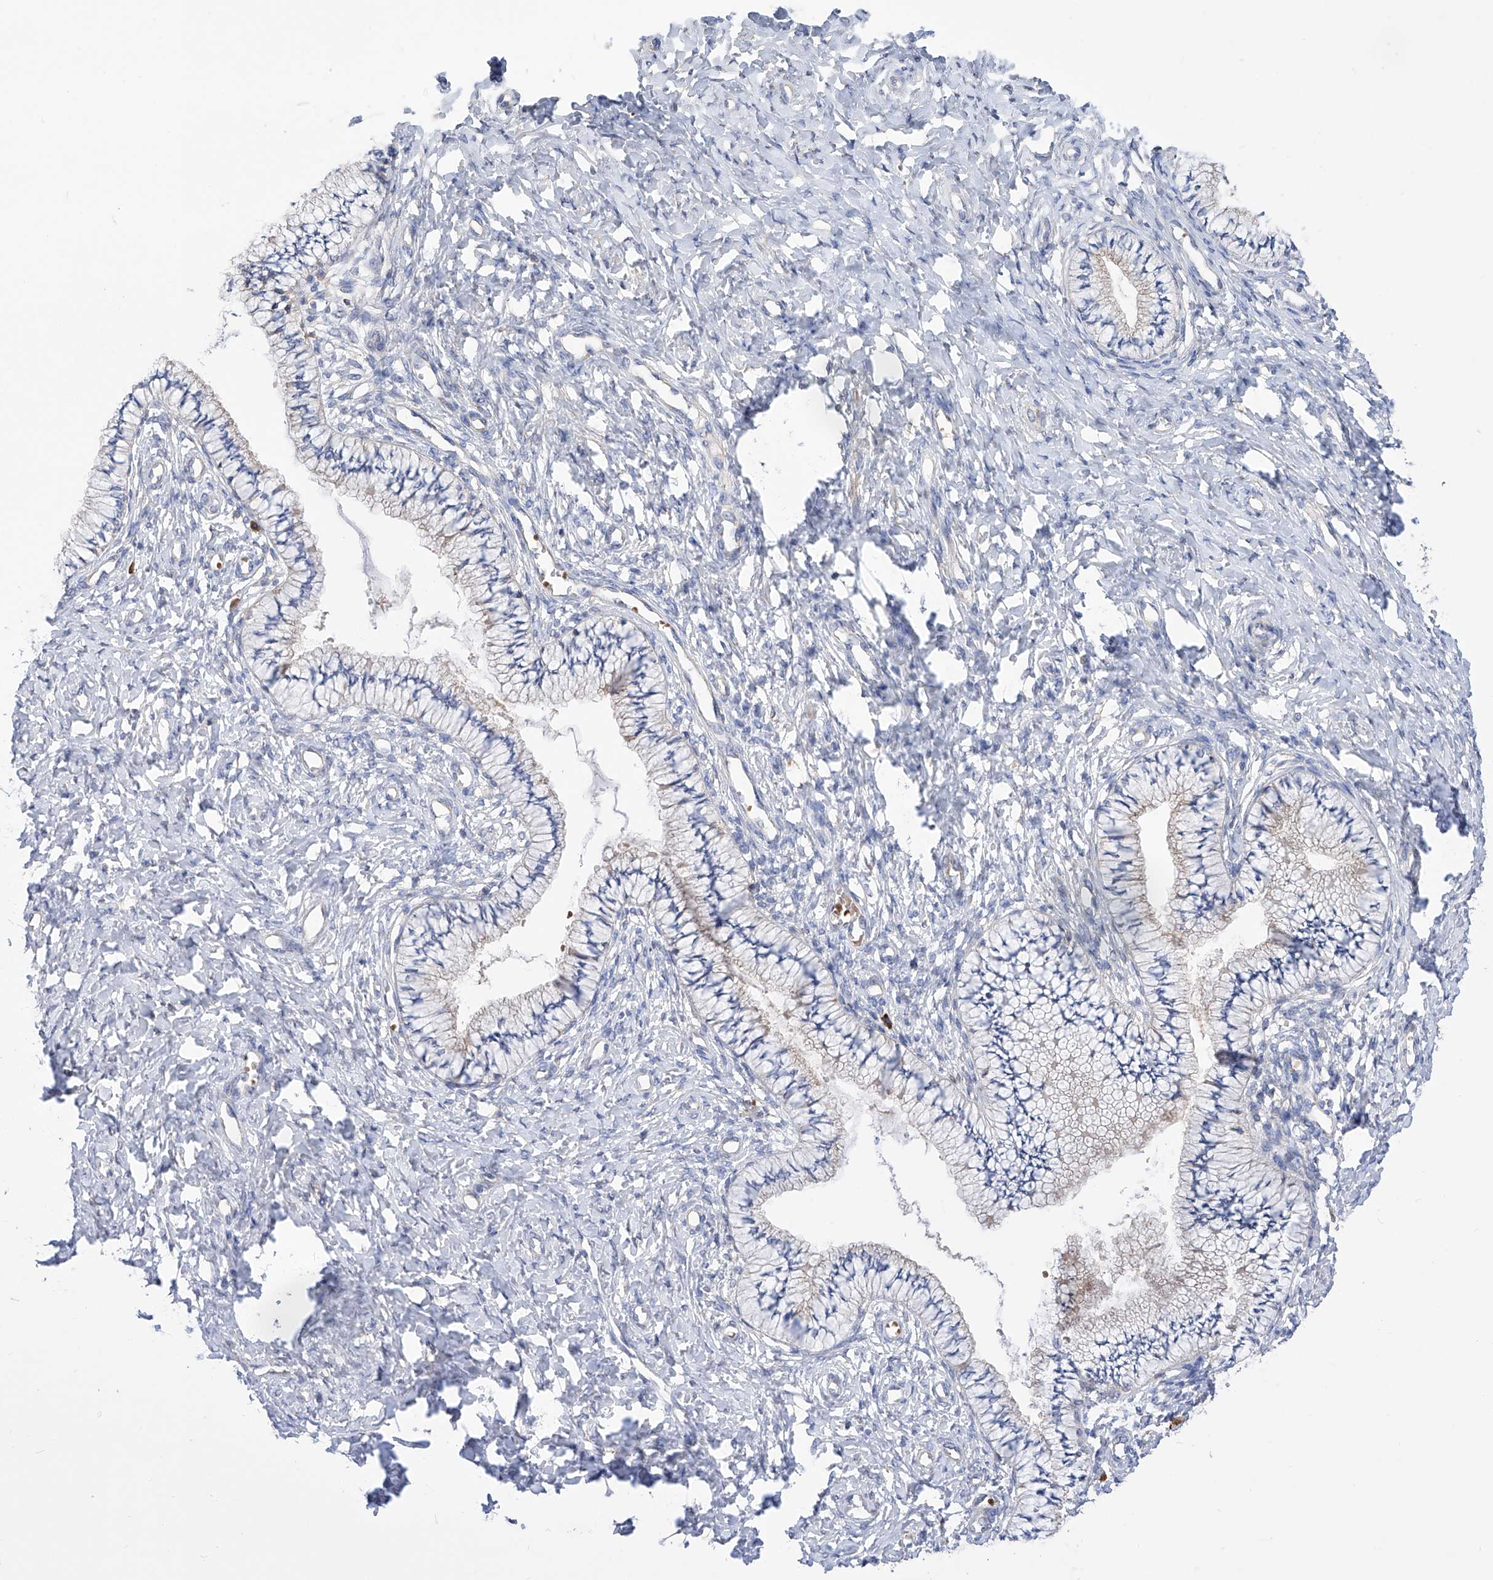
{"staining": {"intensity": "weak", "quantity": "25%-75%", "location": "cytoplasmic/membranous"}, "tissue": "cervix", "cell_type": "Glandular cells", "image_type": "normal", "snomed": [{"axis": "morphology", "description": "Normal tissue, NOS"}, {"axis": "topography", "description": "Cervix"}], "caption": "This image exhibits immunohistochemistry staining of normal cervix, with low weak cytoplasmic/membranous positivity in approximately 25%-75% of glandular cells.", "gene": "NFATC4", "patient": {"sex": "female", "age": 36}}